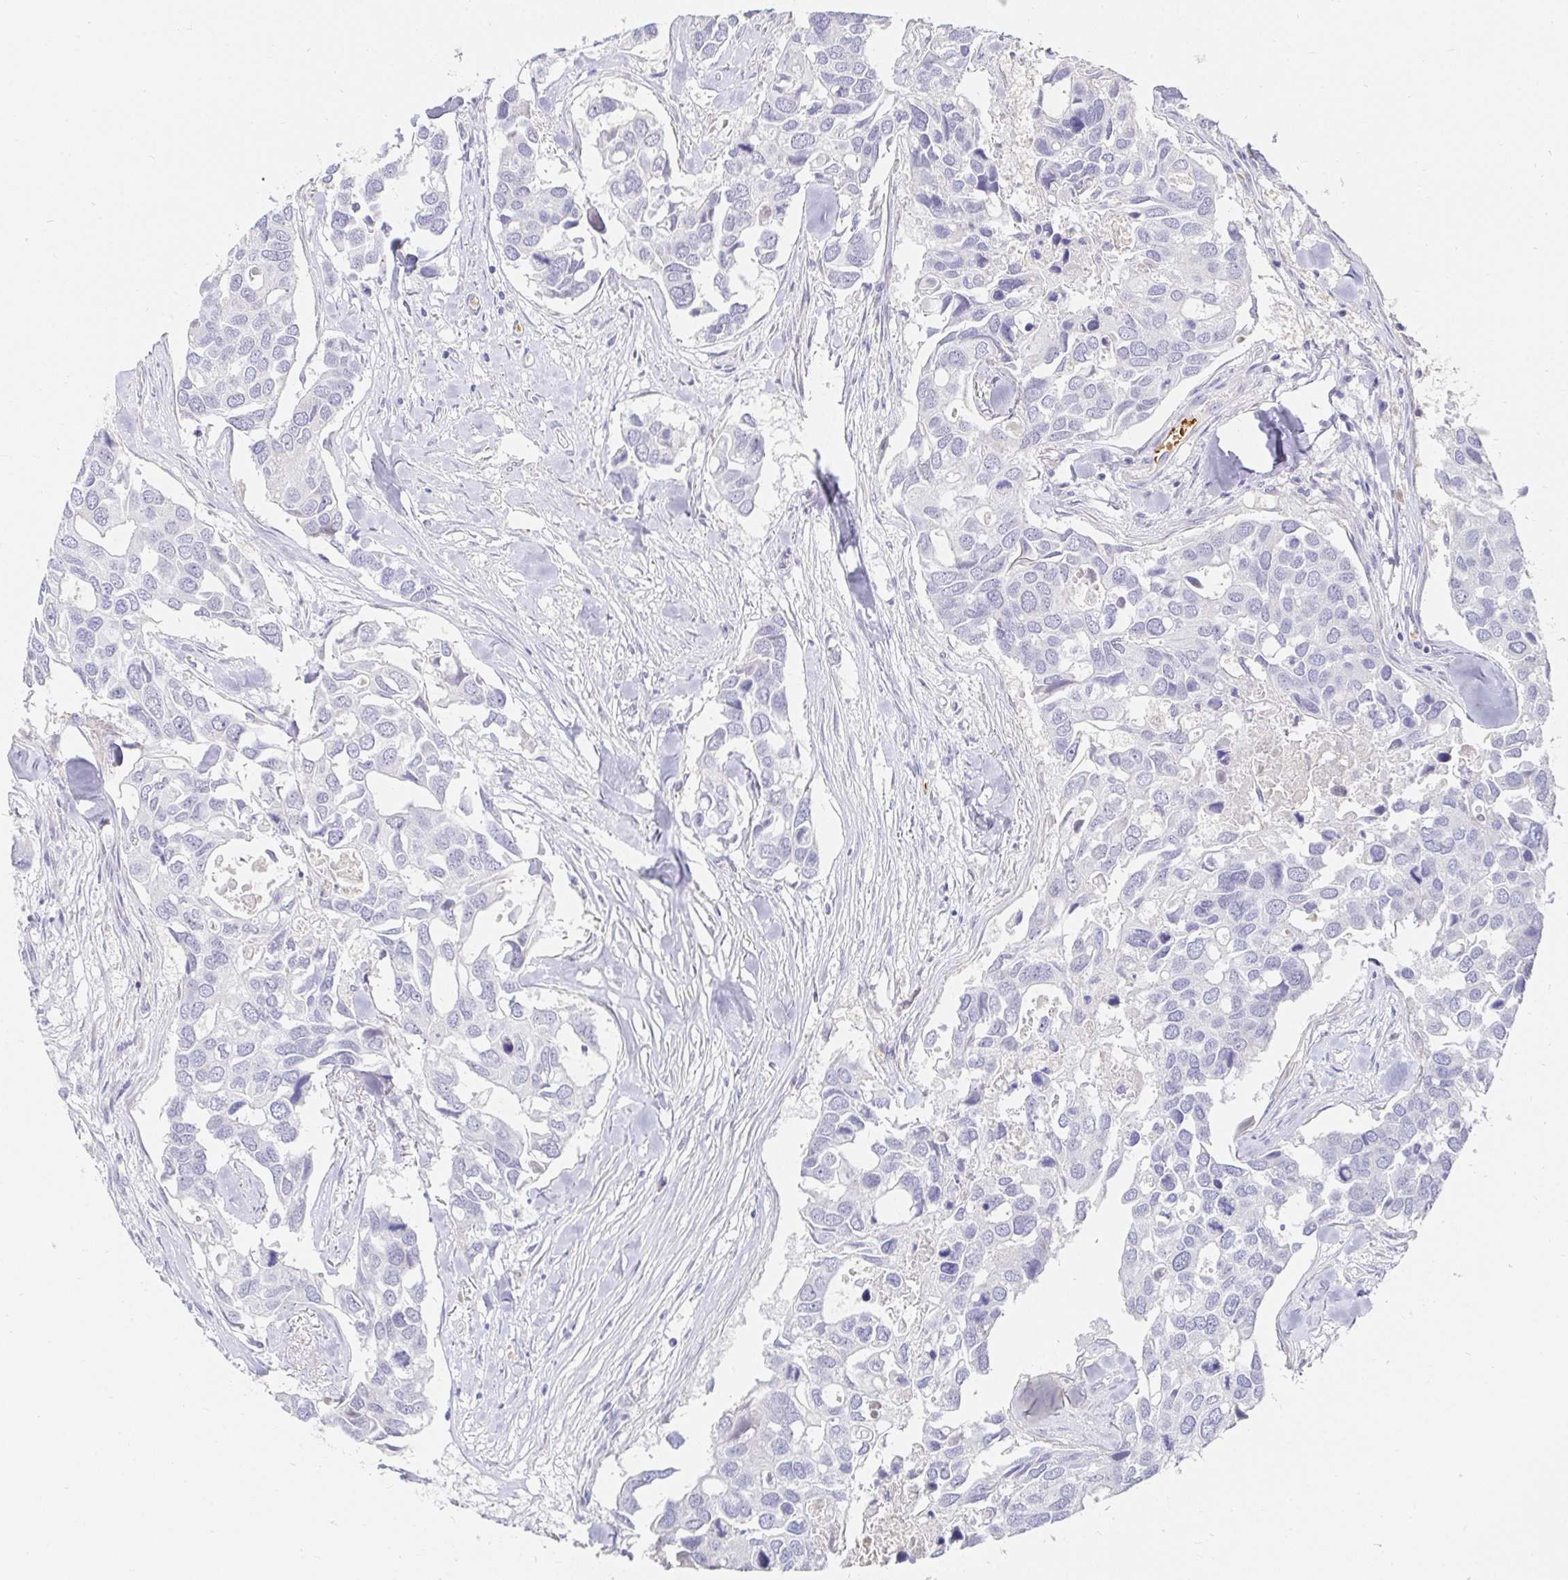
{"staining": {"intensity": "negative", "quantity": "none", "location": "none"}, "tissue": "breast cancer", "cell_type": "Tumor cells", "image_type": "cancer", "snomed": [{"axis": "morphology", "description": "Duct carcinoma"}, {"axis": "topography", "description": "Breast"}], "caption": "Immunohistochemical staining of human breast cancer shows no significant staining in tumor cells.", "gene": "FGF21", "patient": {"sex": "female", "age": 83}}